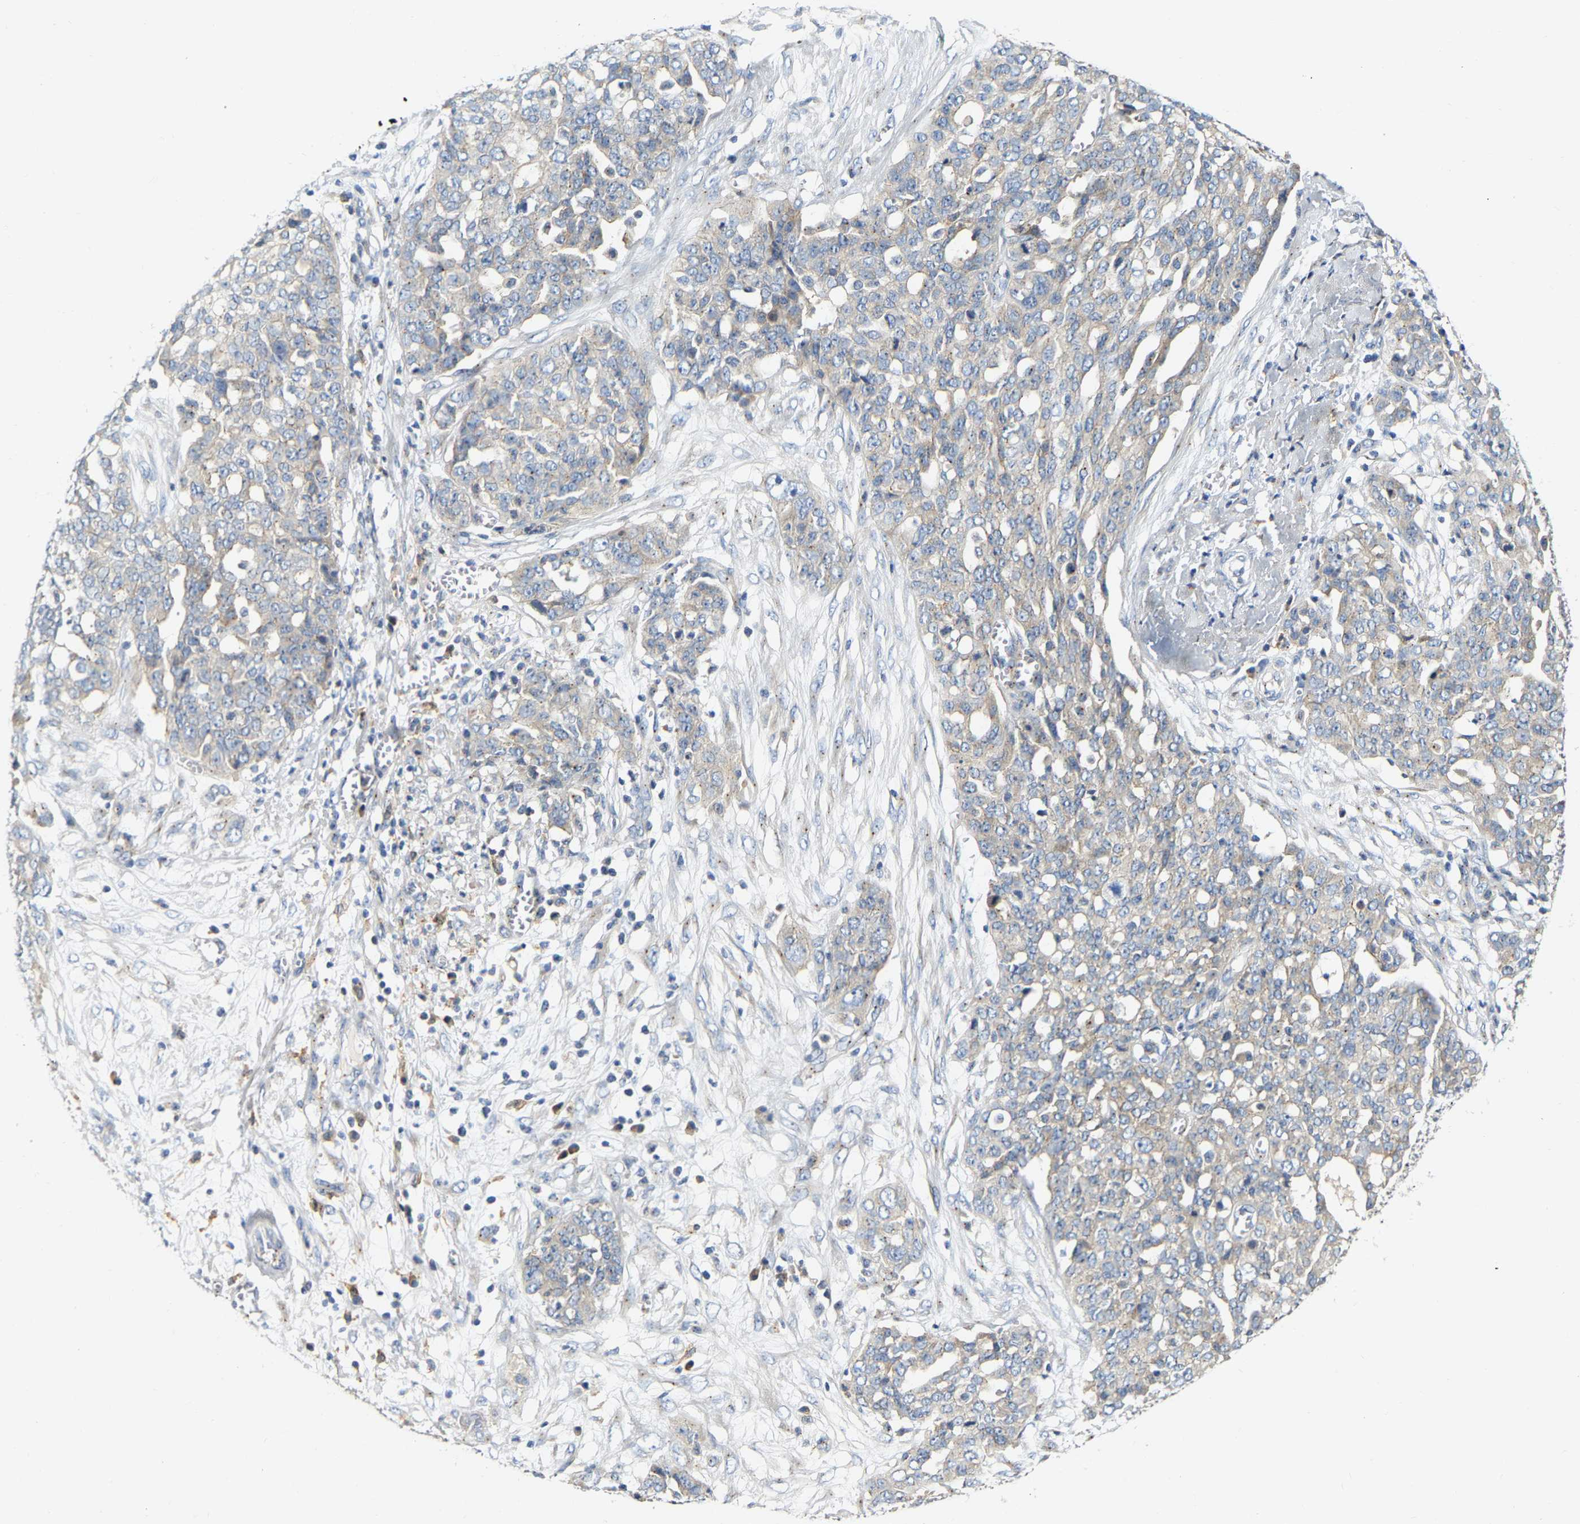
{"staining": {"intensity": "negative", "quantity": "none", "location": "none"}, "tissue": "ovarian cancer", "cell_type": "Tumor cells", "image_type": "cancer", "snomed": [{"axis": "morphology", "description": "Cystadenocarcinoma, serous, NOS"}, {"axis": "topography", "description": "Soft tissue"}, {"axis": "topography", "description": "Ovary"}], "caption": "There is no significant expression in tumor cells of ovarian cancer.", "gene": "PCNT", "patient": {"sex": "female", "age": 57}}